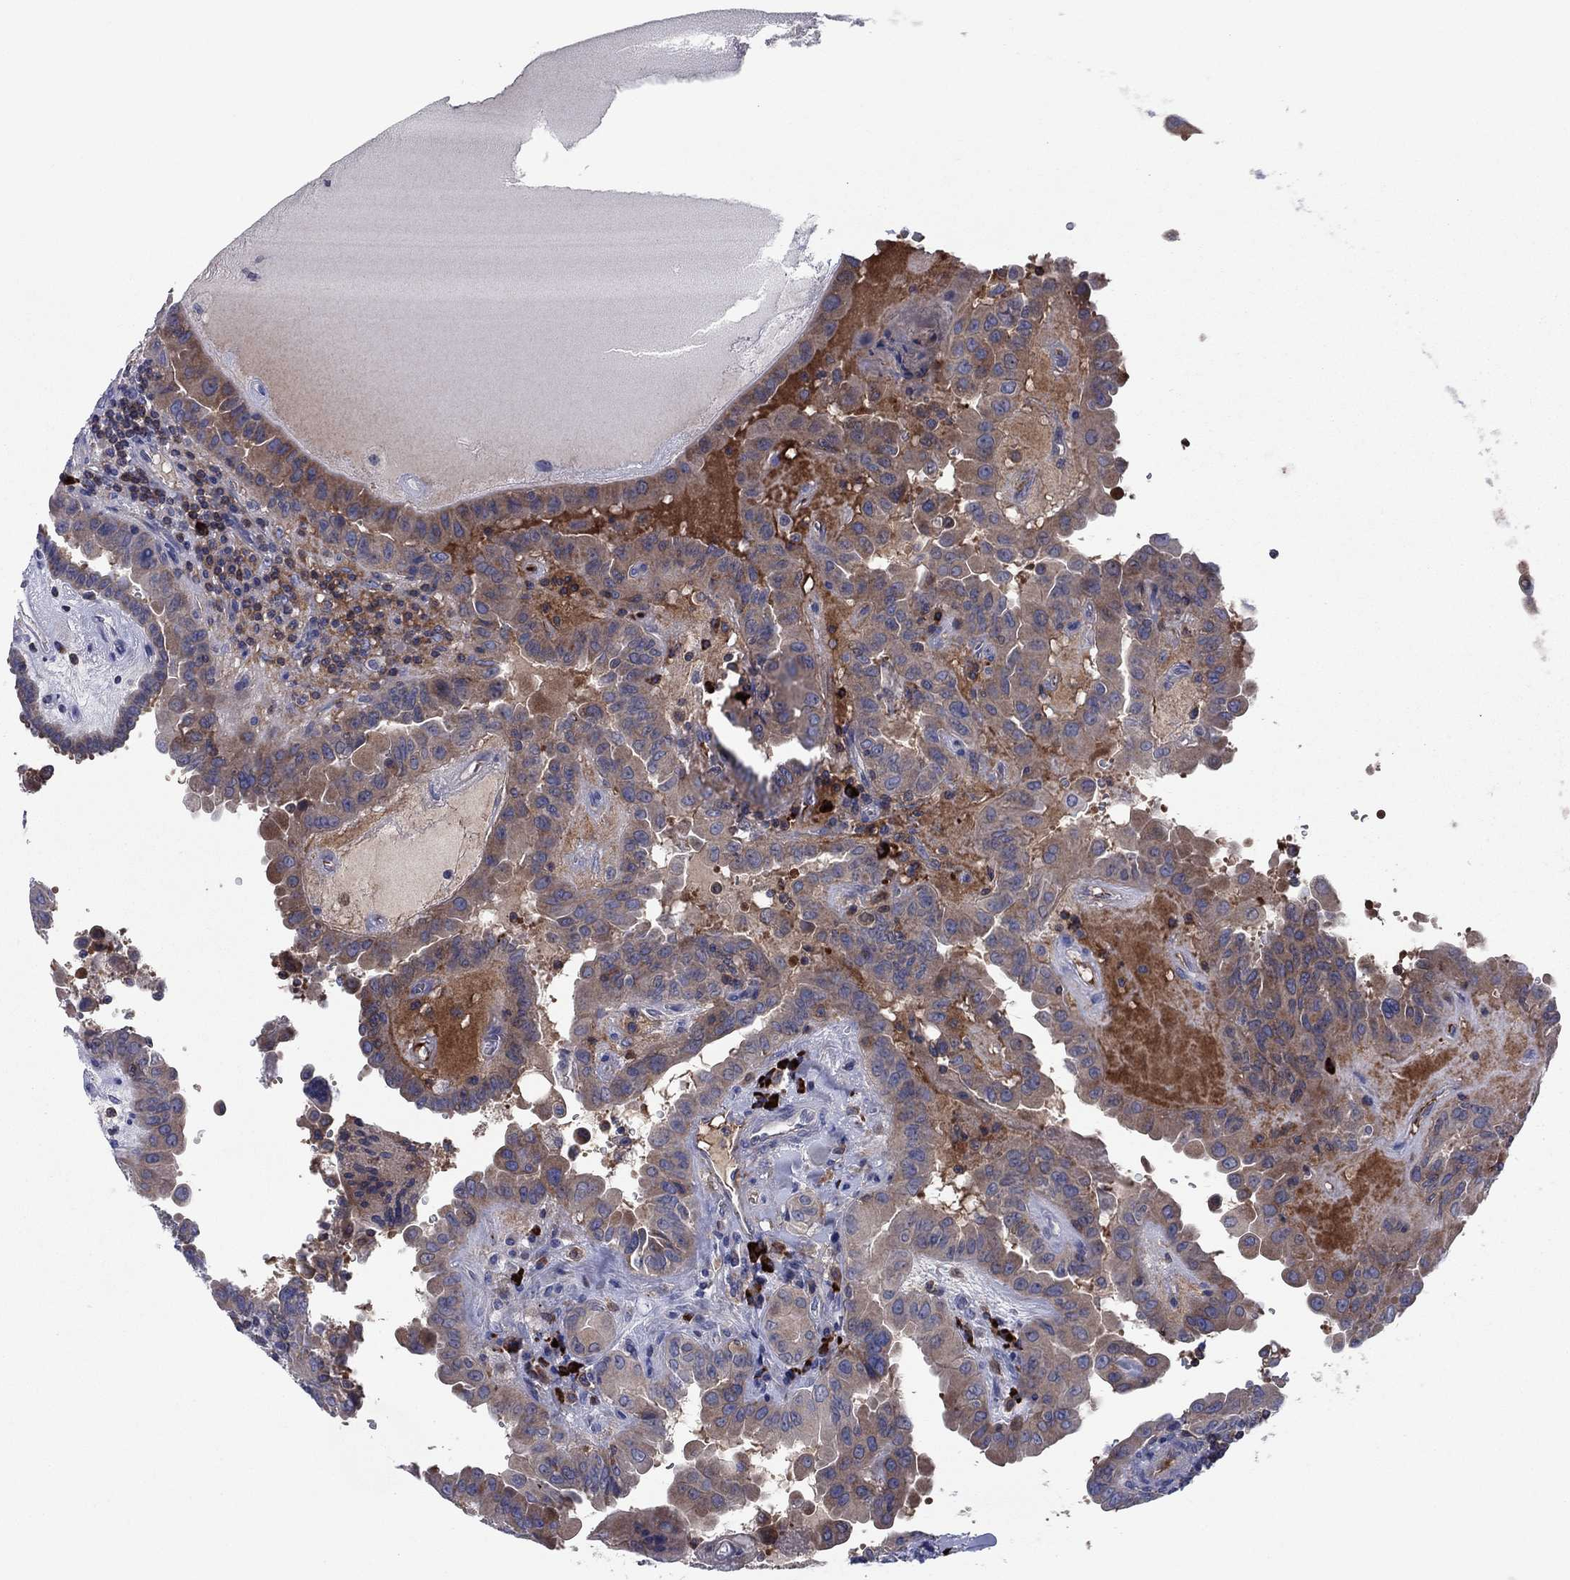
{"staining": {"intensity": "moderate", "quantity": ">75%", "location": "cytoplasmic/membranous"}, "tissue": "thyroid cancer", "cell_type": "Tumor cells", "image_type": "cancer", "snomed": [{"axis": "morphology", "description": "Papillary adenocarcinoma, NOS"}, {"axis": "topography", "description": "Thyroid gland"}], "caption": "A medium amount of moderate cytoplasmic/membranous positivity is present in about >75% of tumor cells in papillary adenocarcinoma (thyroid) tissue. The staining was performed using DAB (3,3'-diaminobenzidine), with brown indicating positive protein expression. Nuclei are stained blue with hematoxylin.", "gene": "PVR", "patient": {"sex": "female", "age": 37}}